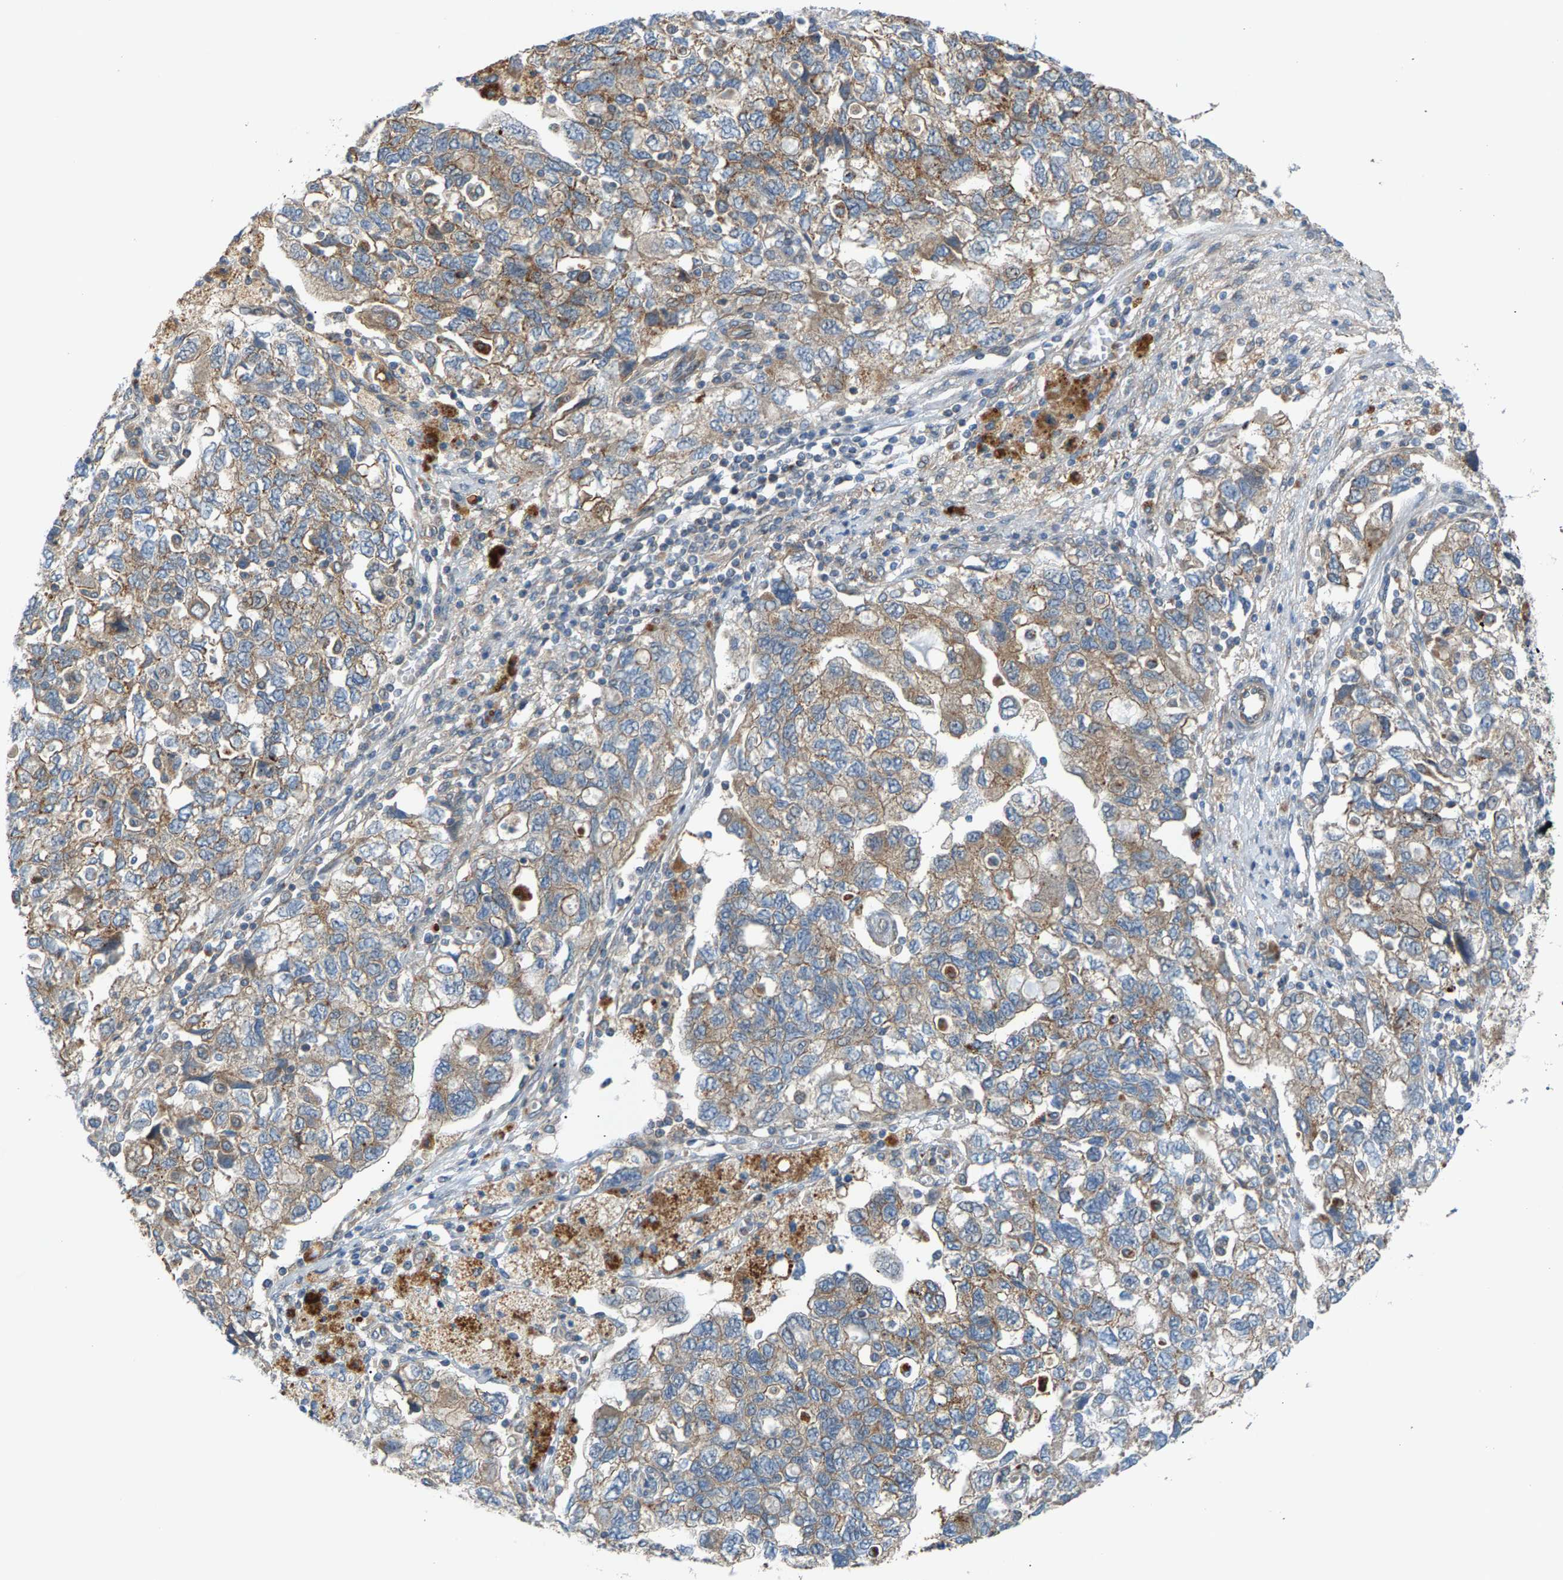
{"staining": {"intensity": "moderate", "quantity": ">75%", "location": "cytoplasmic/membranous"}, "tissue": "ovarian cancer", "cell_type": "Tumor cells", "image_type": "cancer", "snomed": [{"axis": "morphology", "description": "Carcinoma, NOS"}, {"axis": "morphology", "description": "Cystadenocarcinoma, serous, NOS"}, {"axis": "topography", "description": "Ovary"}], "caption": "Ovarian cancer stained with immunohistochemistry exhibits moderate cytoplasmic/membranous positivity in about >75% of tumor cells.", "gene": "PDCL", "patient": {"sex": "female", "age": 69}}